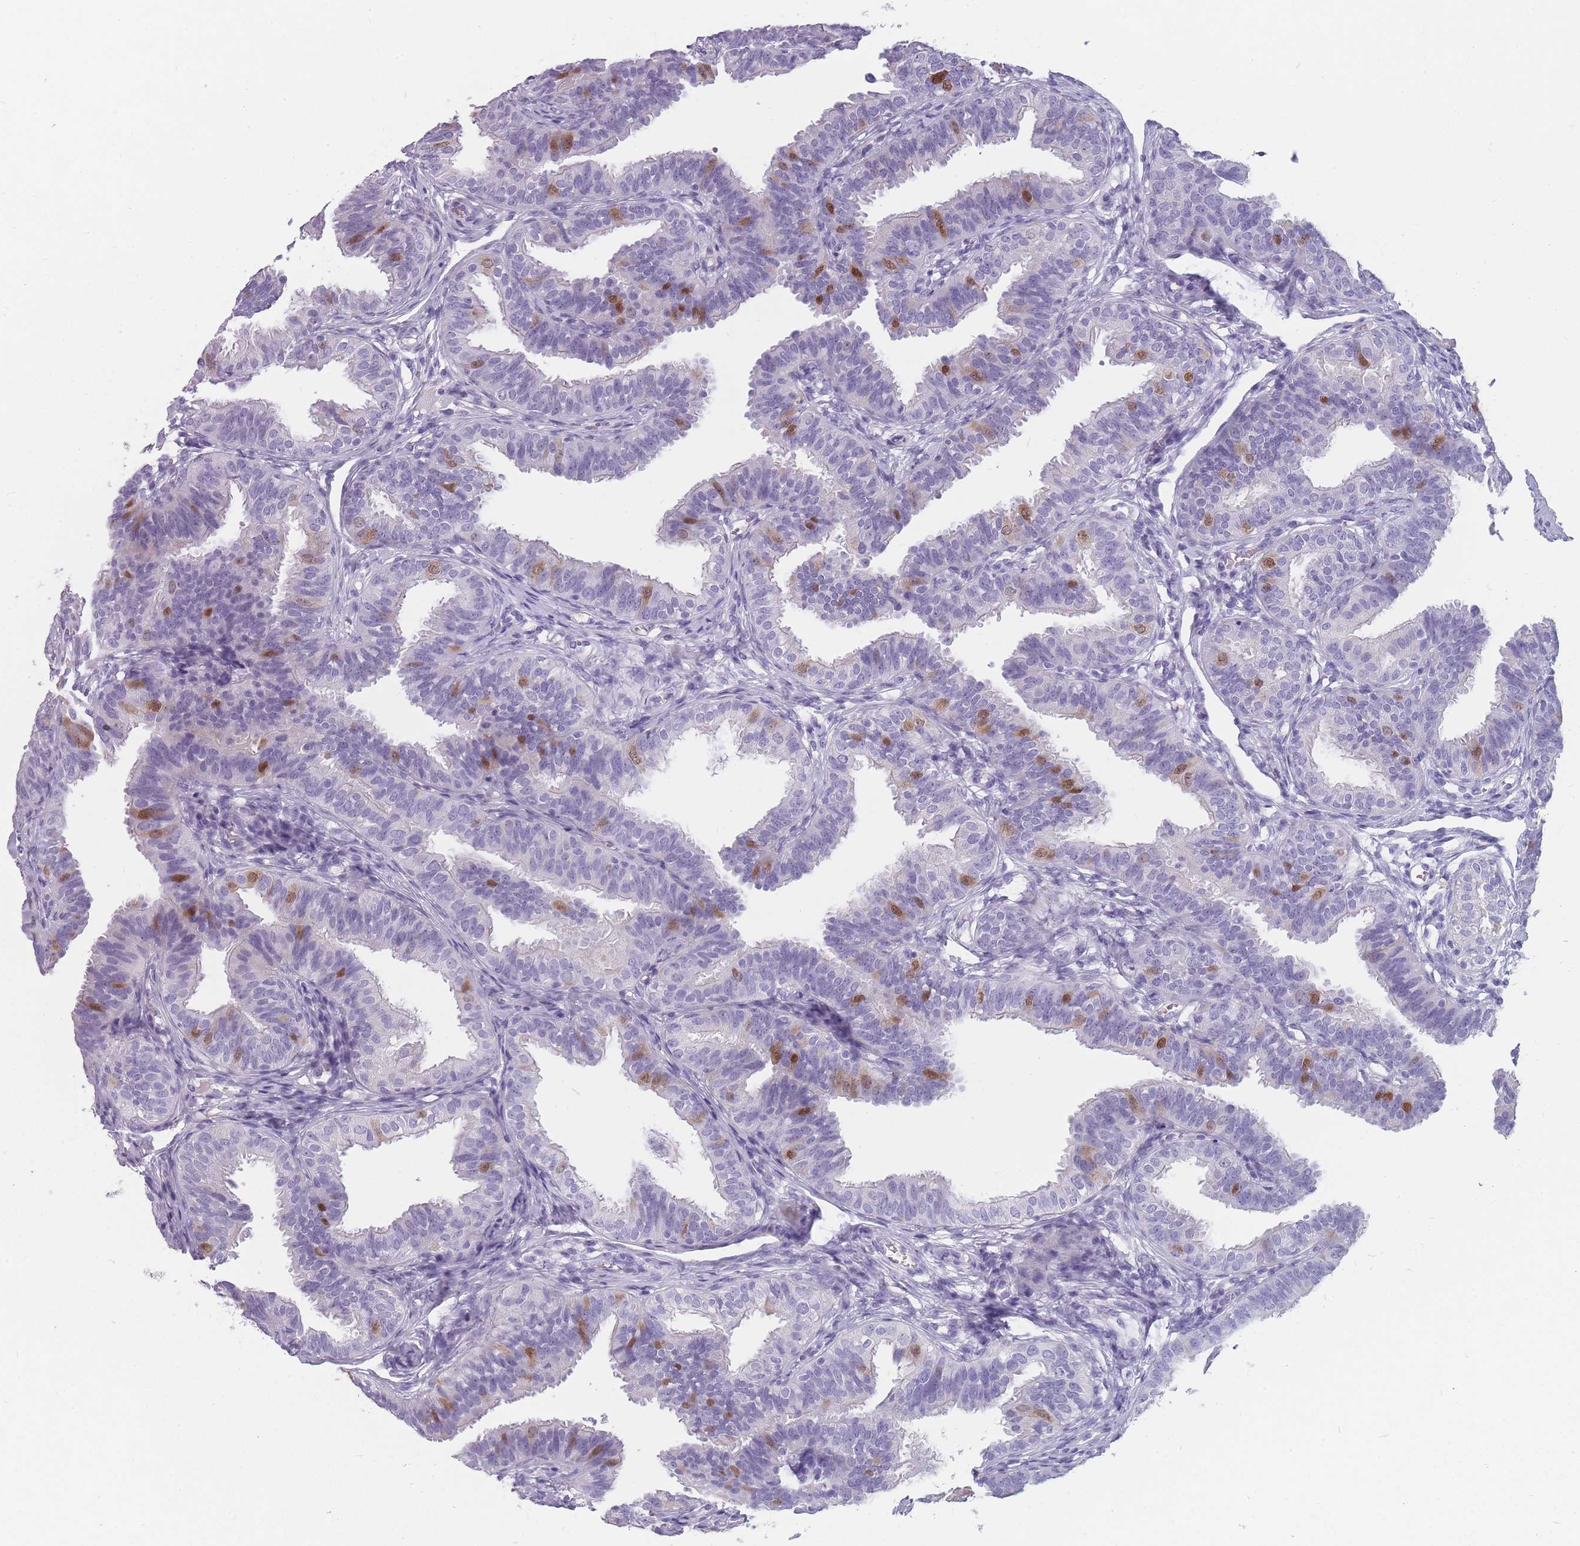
{"staining": {"intensity": "moderate", "quantity": "<25%", "location": "nuclear"}, "tissue": "fallopian tube", "cell_type": "Glandular cells", "image_type": "normal", "snomed": [{"axis": "morphology", "description": "Normal tissue, NOS"}, {"axis": "topography", "description": "Fallopian tube"}], "caption": "Protein analysis of benign fallopian tube exhibits moderate nuclear positivity in about <25% of glandular cells.", "gene": "CCNO", "patient": {"sex": "female", "age": 35}}